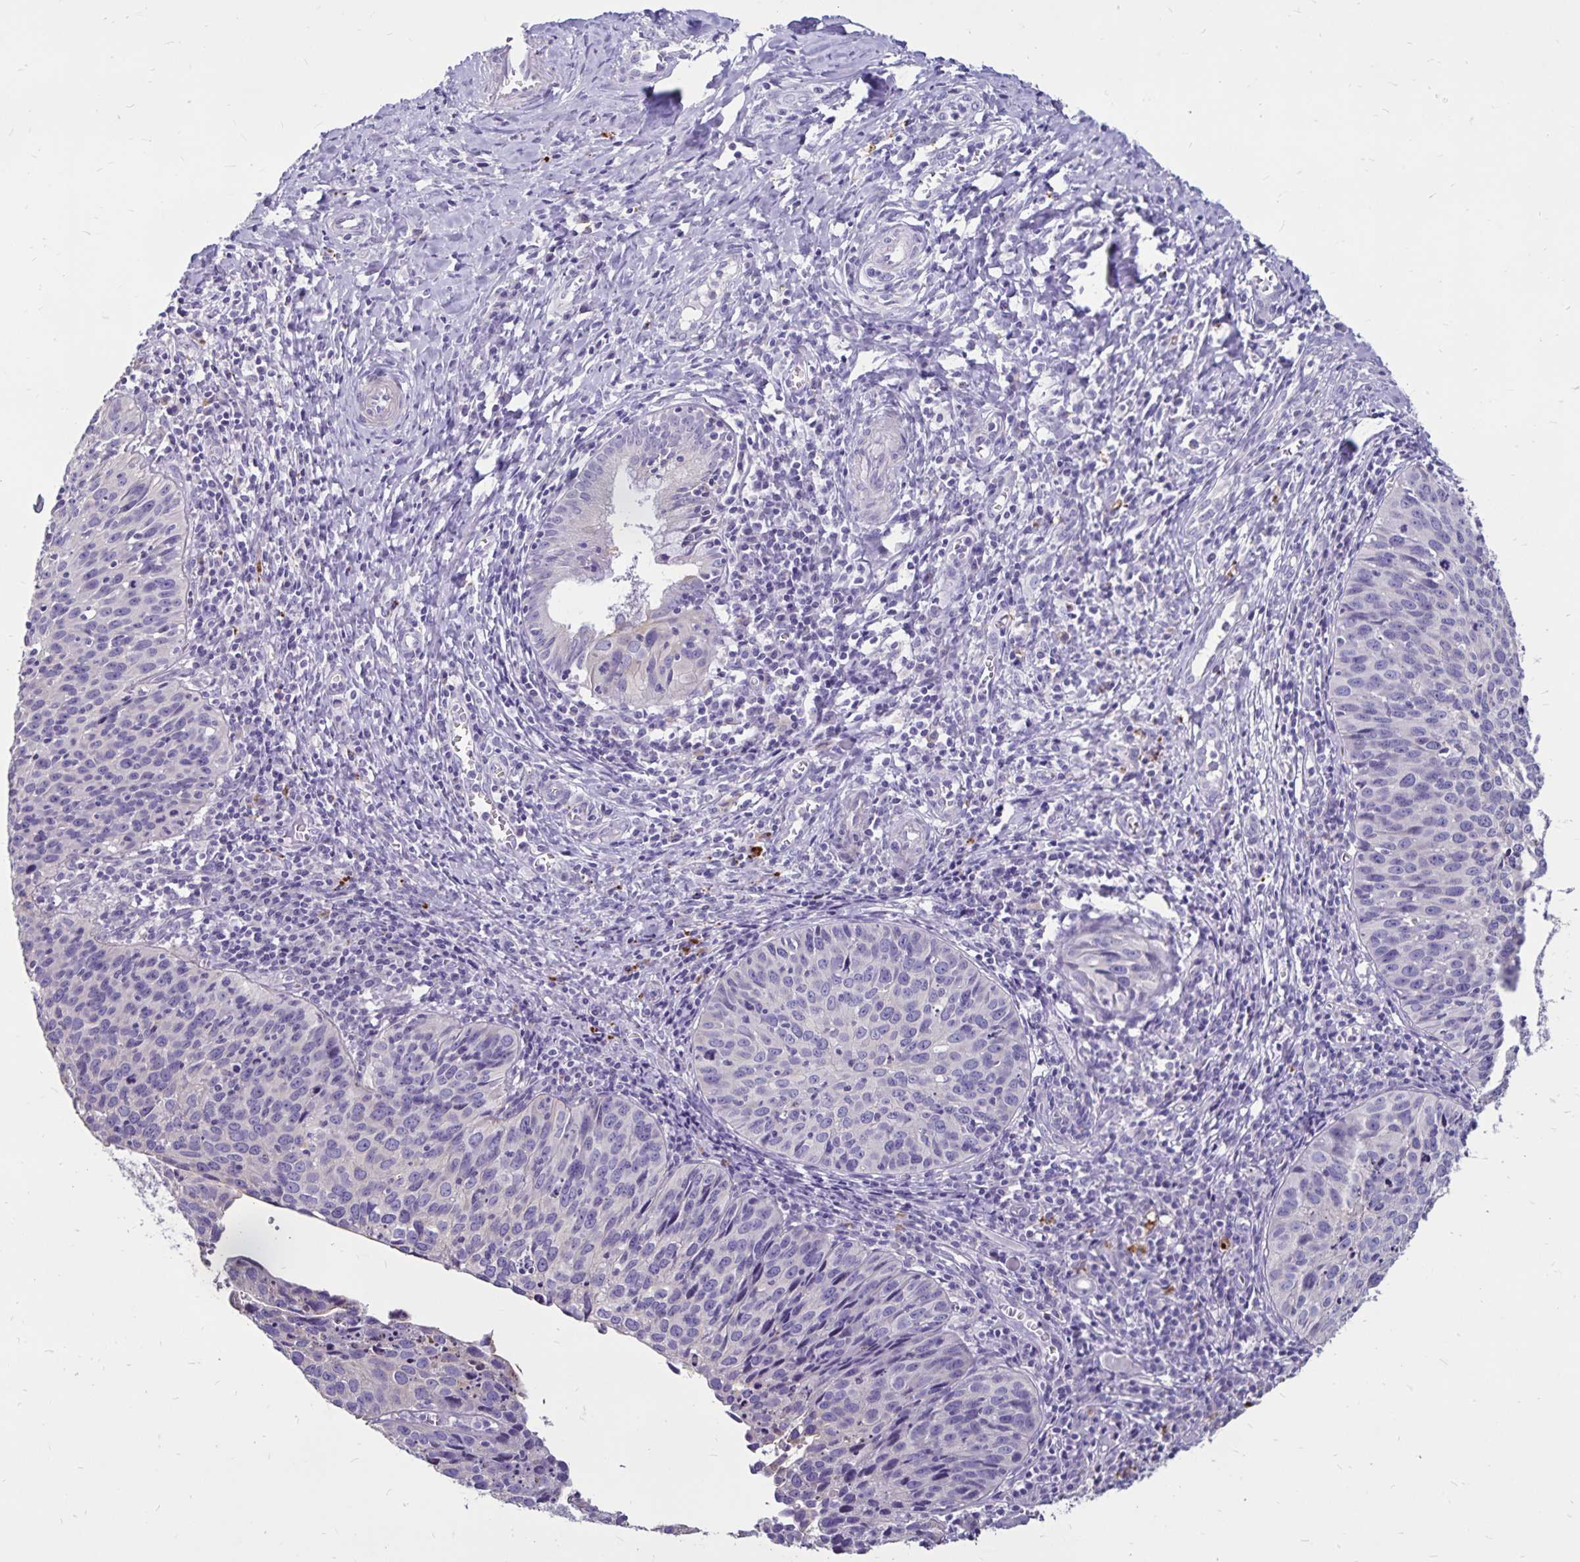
{"staining": {"intensity": "negative", "quantity": "none", "location": "none"}, "tissue": "cervical cancer", "cell_type": "Tumor cells", "image_type": "cancer", "snomed": [{"axis": "morphology", "description": "Squamous cell carcinoma, NOS"}, {"axis": "topography", "description": "Cervix"}], "caption": "High power microscopy histopathology image of an IHC photomicrograph of cervical squamous cell carcinoma, revealing no significant expression in tumor cells.", "gene": "EVPL", "patient": {"sex": "female", "age": 31}}